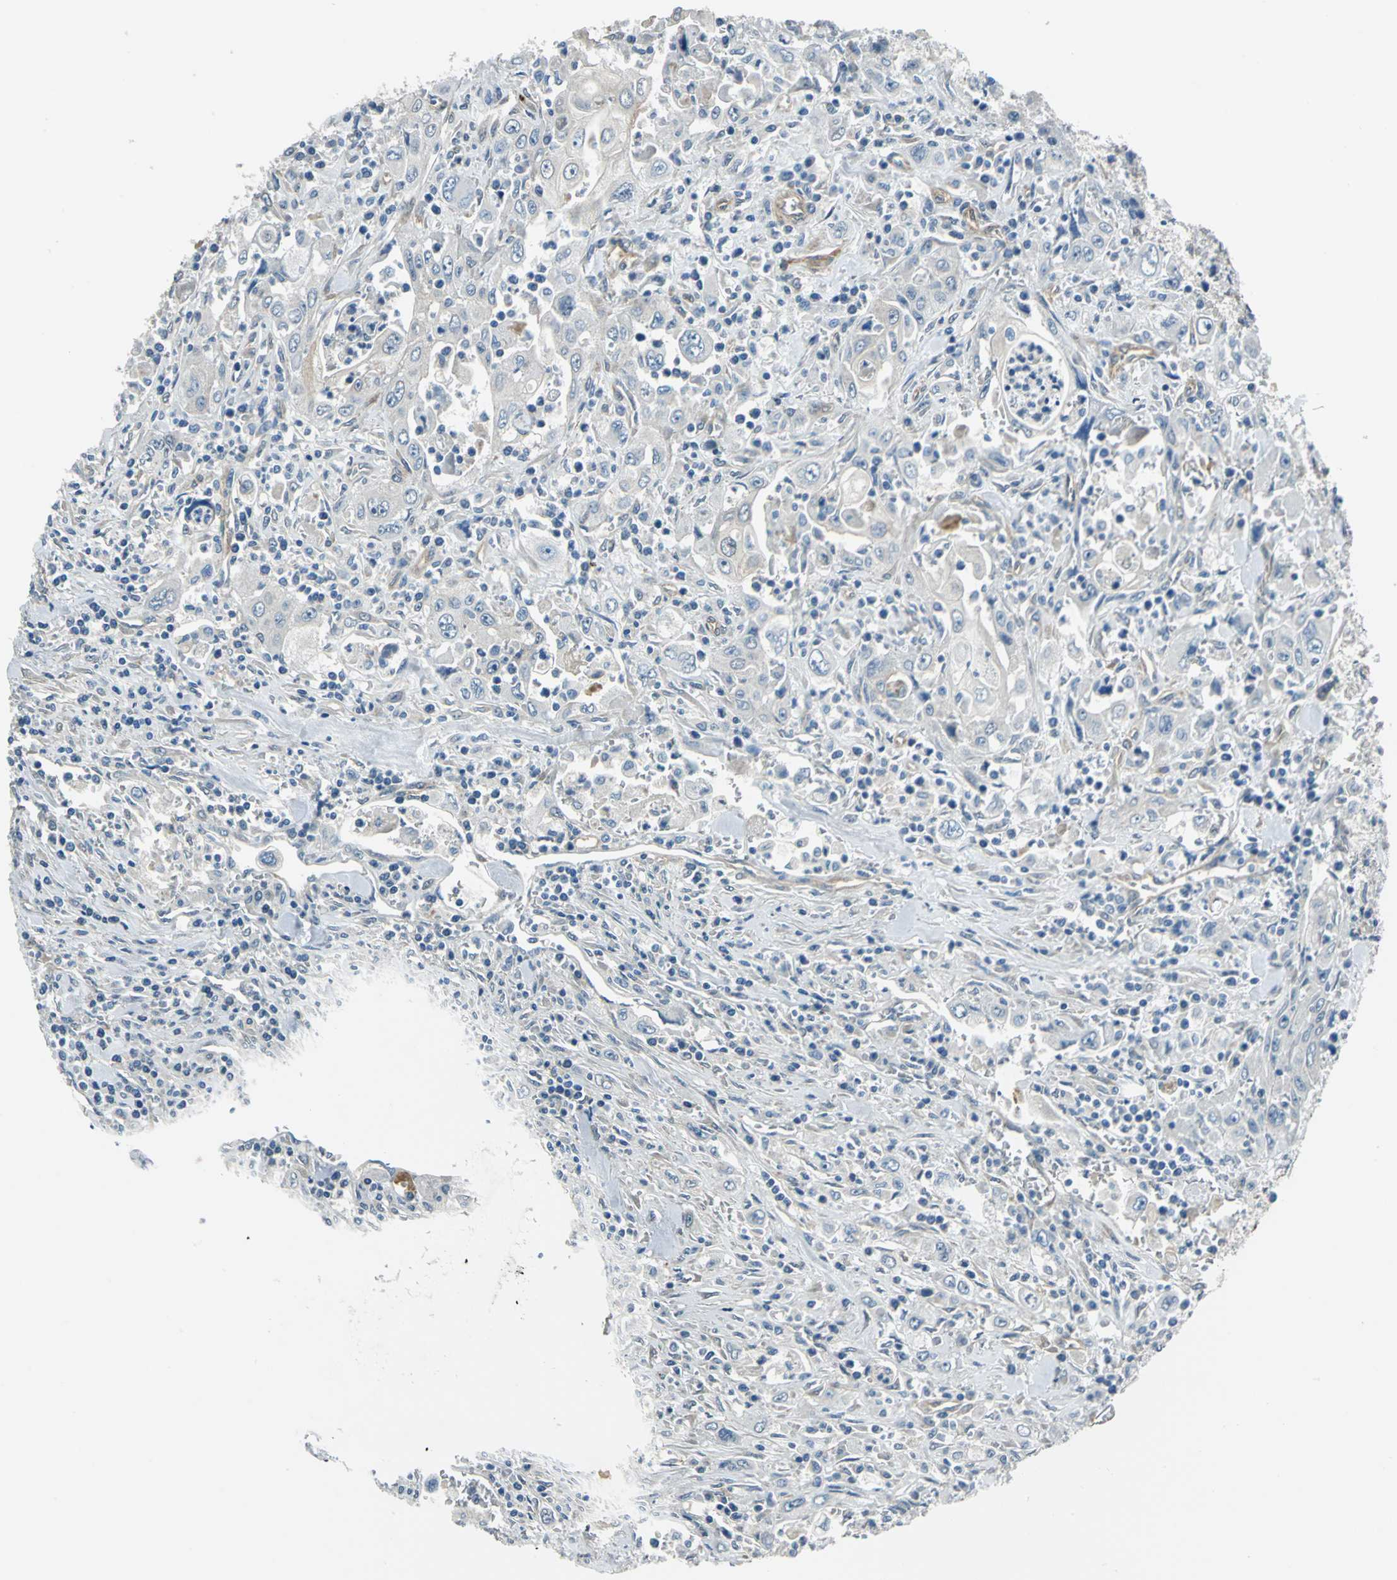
{"staining": {"intensity": "negative", "quantity": "none", "location": "none"}, "tissue": "pancreatic cancer", "cell_type": "Tumor cells", "image_type": "cancer", "snomed": [{"axis": "morphology", "description": "Adenocarcinoma, NOS"}, {"axis": "topography", "description": "Pancreas"}], "caption": "Immunohistochemistry photomicrograph of neoplastic tissue: adenocarcinoma (pancreatic) stained with DAB (3,3'-diaminobenzidine) shows no significant protein staining in tumor cells.", "gene": "CDC42EP1", "patient": {"sex": "male", "age": 70}}